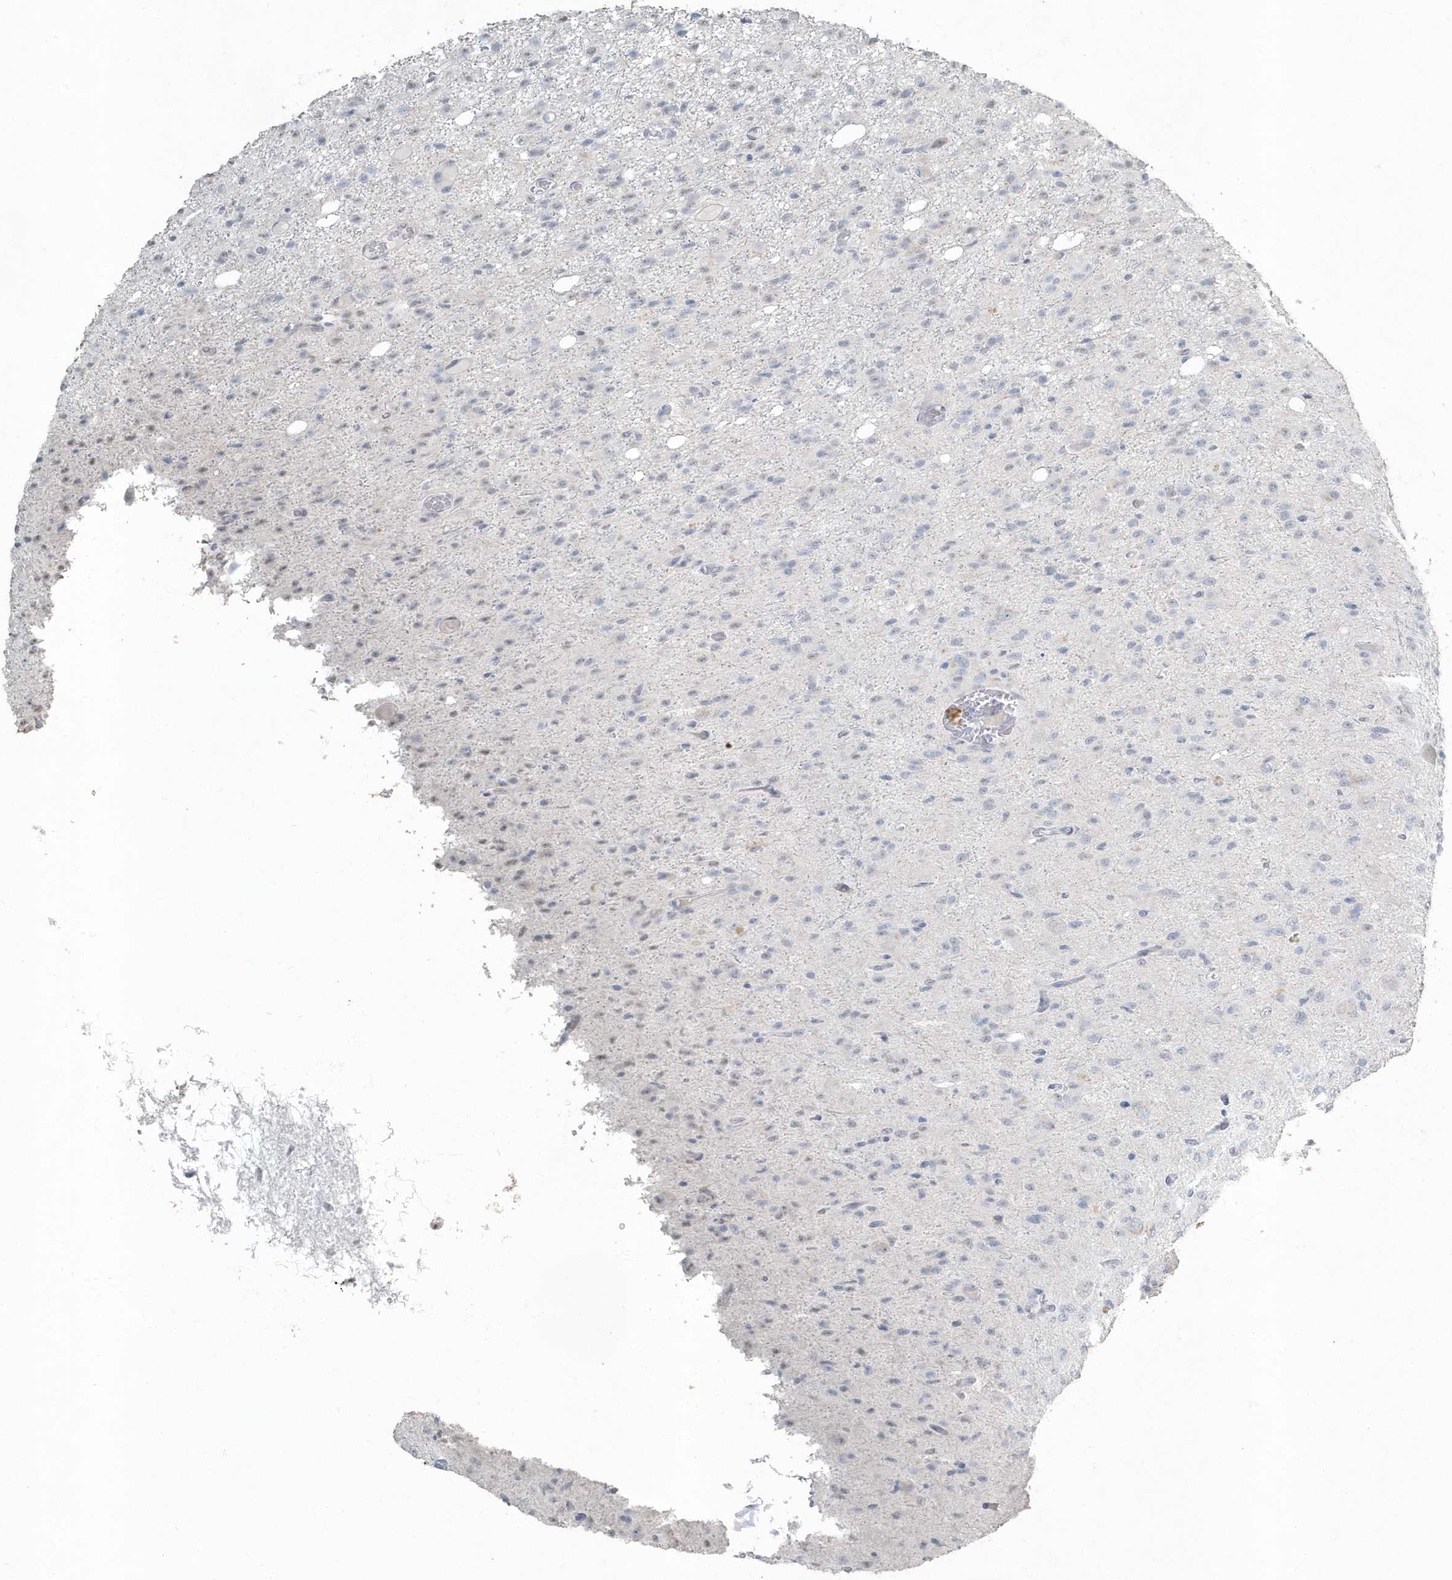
{"staining": {"intensity": "negative", "quantity": "none", "location": "none"}, "tissue": "glioma", "cell_type": "Tumor cells", "image_type": "cancer", "snomed": [{"axis": "morphology", "description": "Glioma, malignant, High grade"}, {"axis": "topography", "description": "Brain"}], "caption": "Immunohistochemistry of glioma displays no positivity in tumor cells.", "gene": "MYOT", "patient": {"sex": "female", "age": 59}}